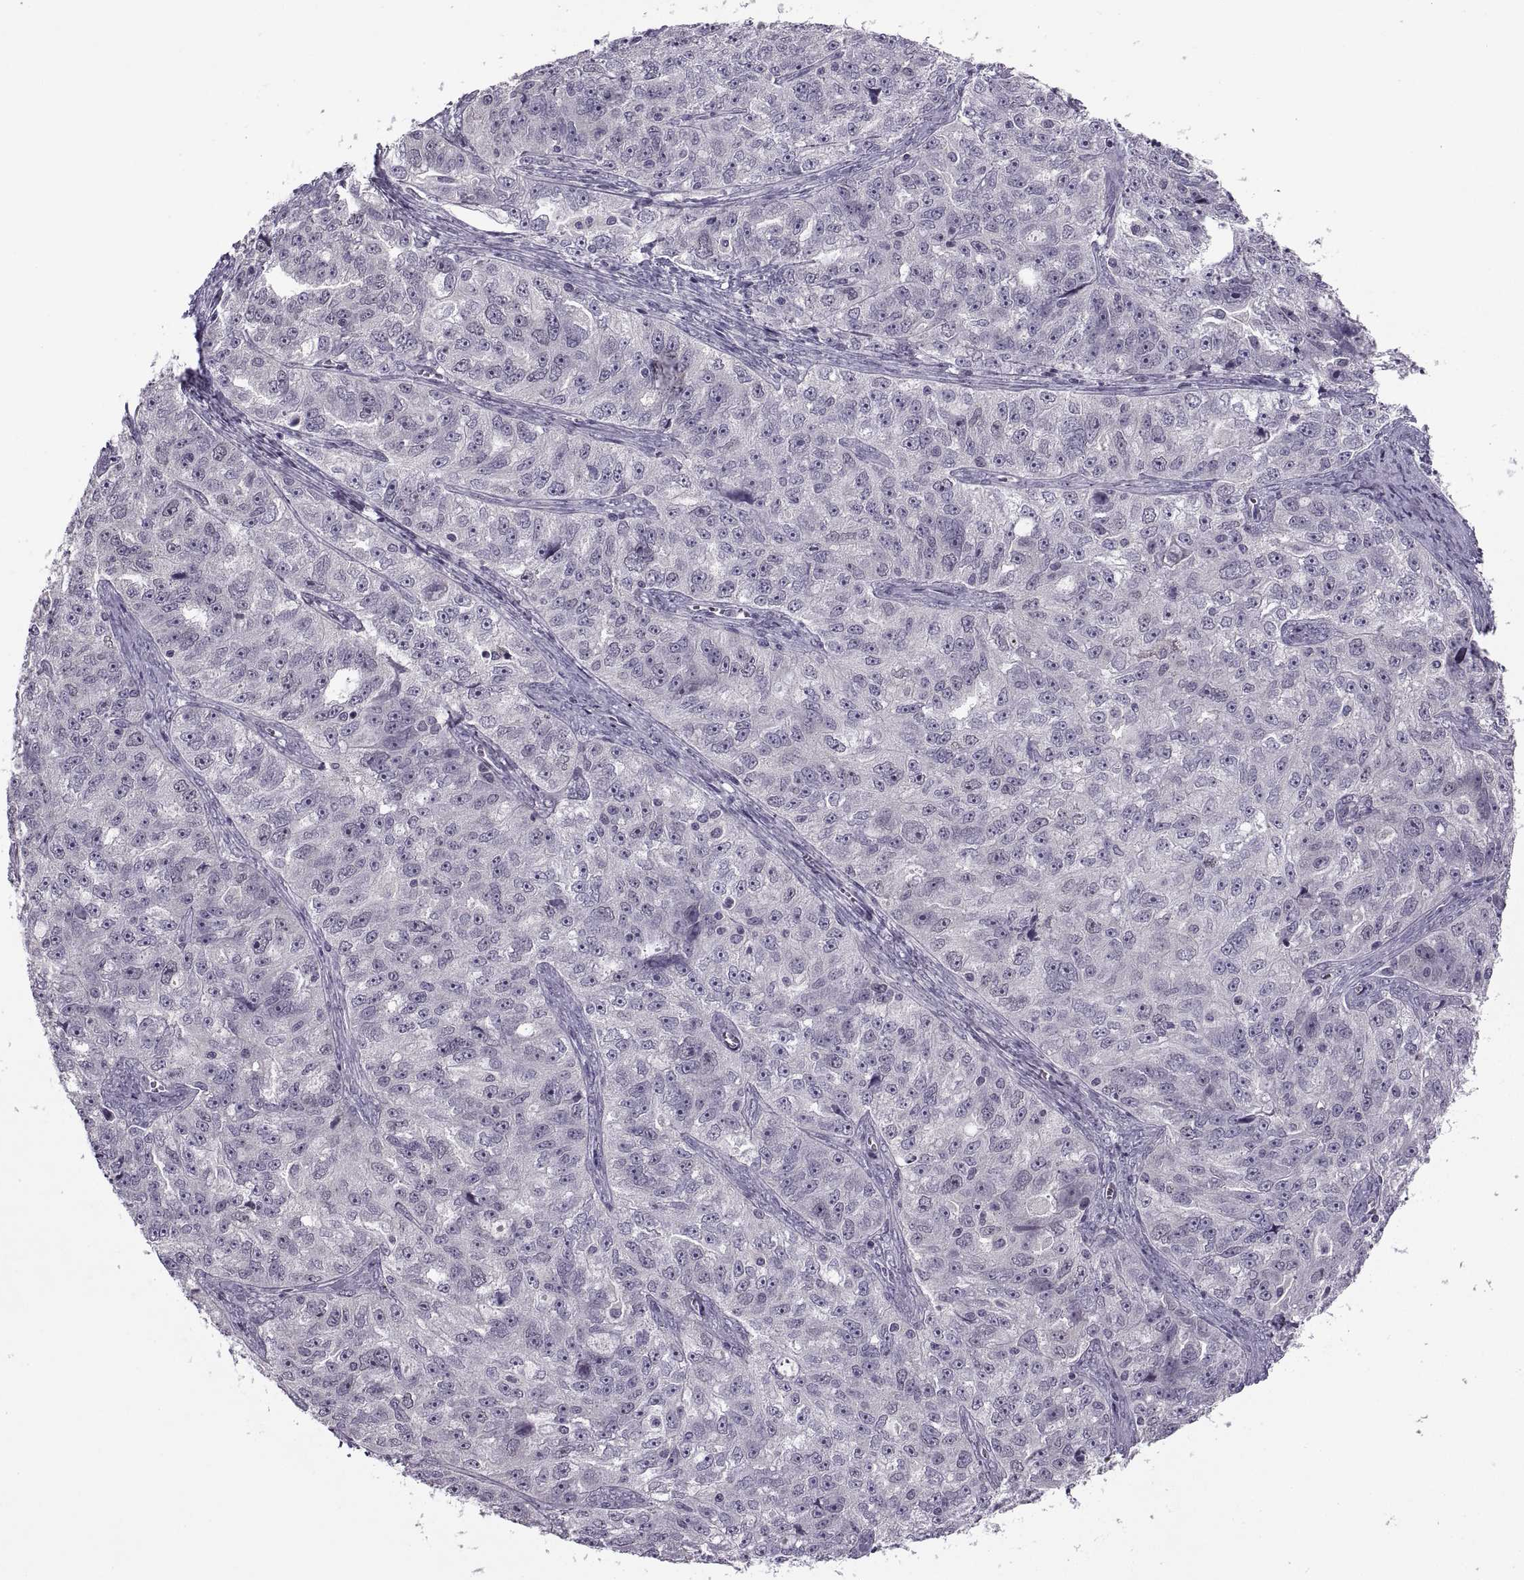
{"staining": {"intensity": "negative", "quantity": "none", "location": "none"}, "tissue": "ovarian cancer", "cell_type": "Tumor cells", "image_type": "cancer", "snomed": [{"axis": "morphology", "description": "Cystadenocarcinoma, serous, NOS"}, {"axis": "topography", "description": "Ovary"}], "caption": "An IHC micrograph of ovarian cancer (serous cystadenocarcinoma) is shown. There is no staining in tumor cells of ovarian cancer (serous cystadenocarcinoma).", "gene": "CACNA1F", "patient": {"sex": "female", "age": 51}}